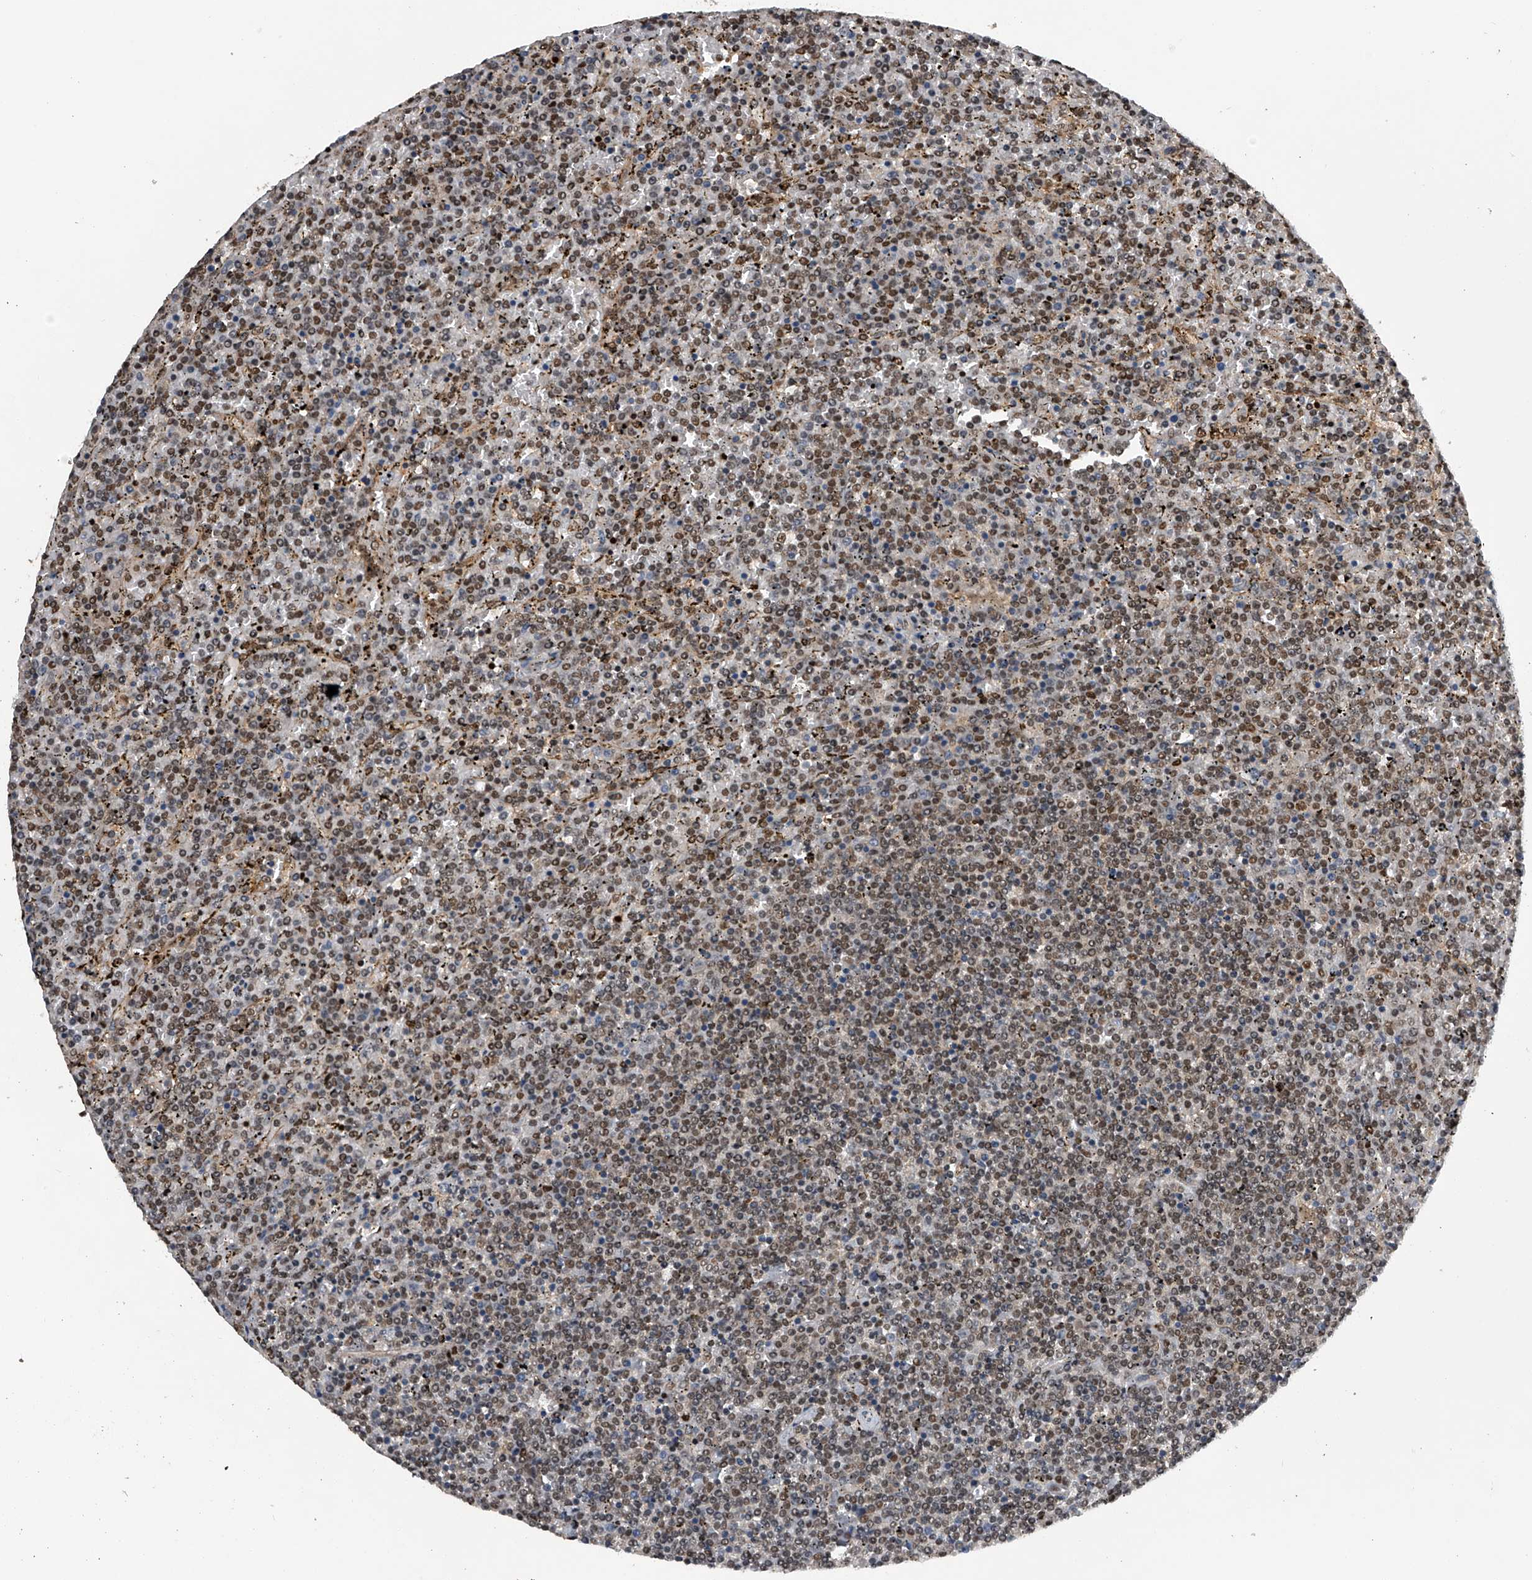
{"staining": {"intensity": "moderate", "quantity": ">75%", "location": "nuclear"}, "tissue": "lymphoma", "cell_type": "Tumor cells", "image_type": "cancer", "snomed": [{"axis": "morphology", "description": "Malignant lymphoma, non-Hodgkin's type, Low grade"}, {"axis": "topography", "description": "Spleen"}], "caption": "Immunohistochemistry (IHC) of lymphoma displays medium levels of moderate nuclear expression in about >75% of tumor cells.", "gene": "SLC12A8", "patient": {"sex": "female", "age": 19}}